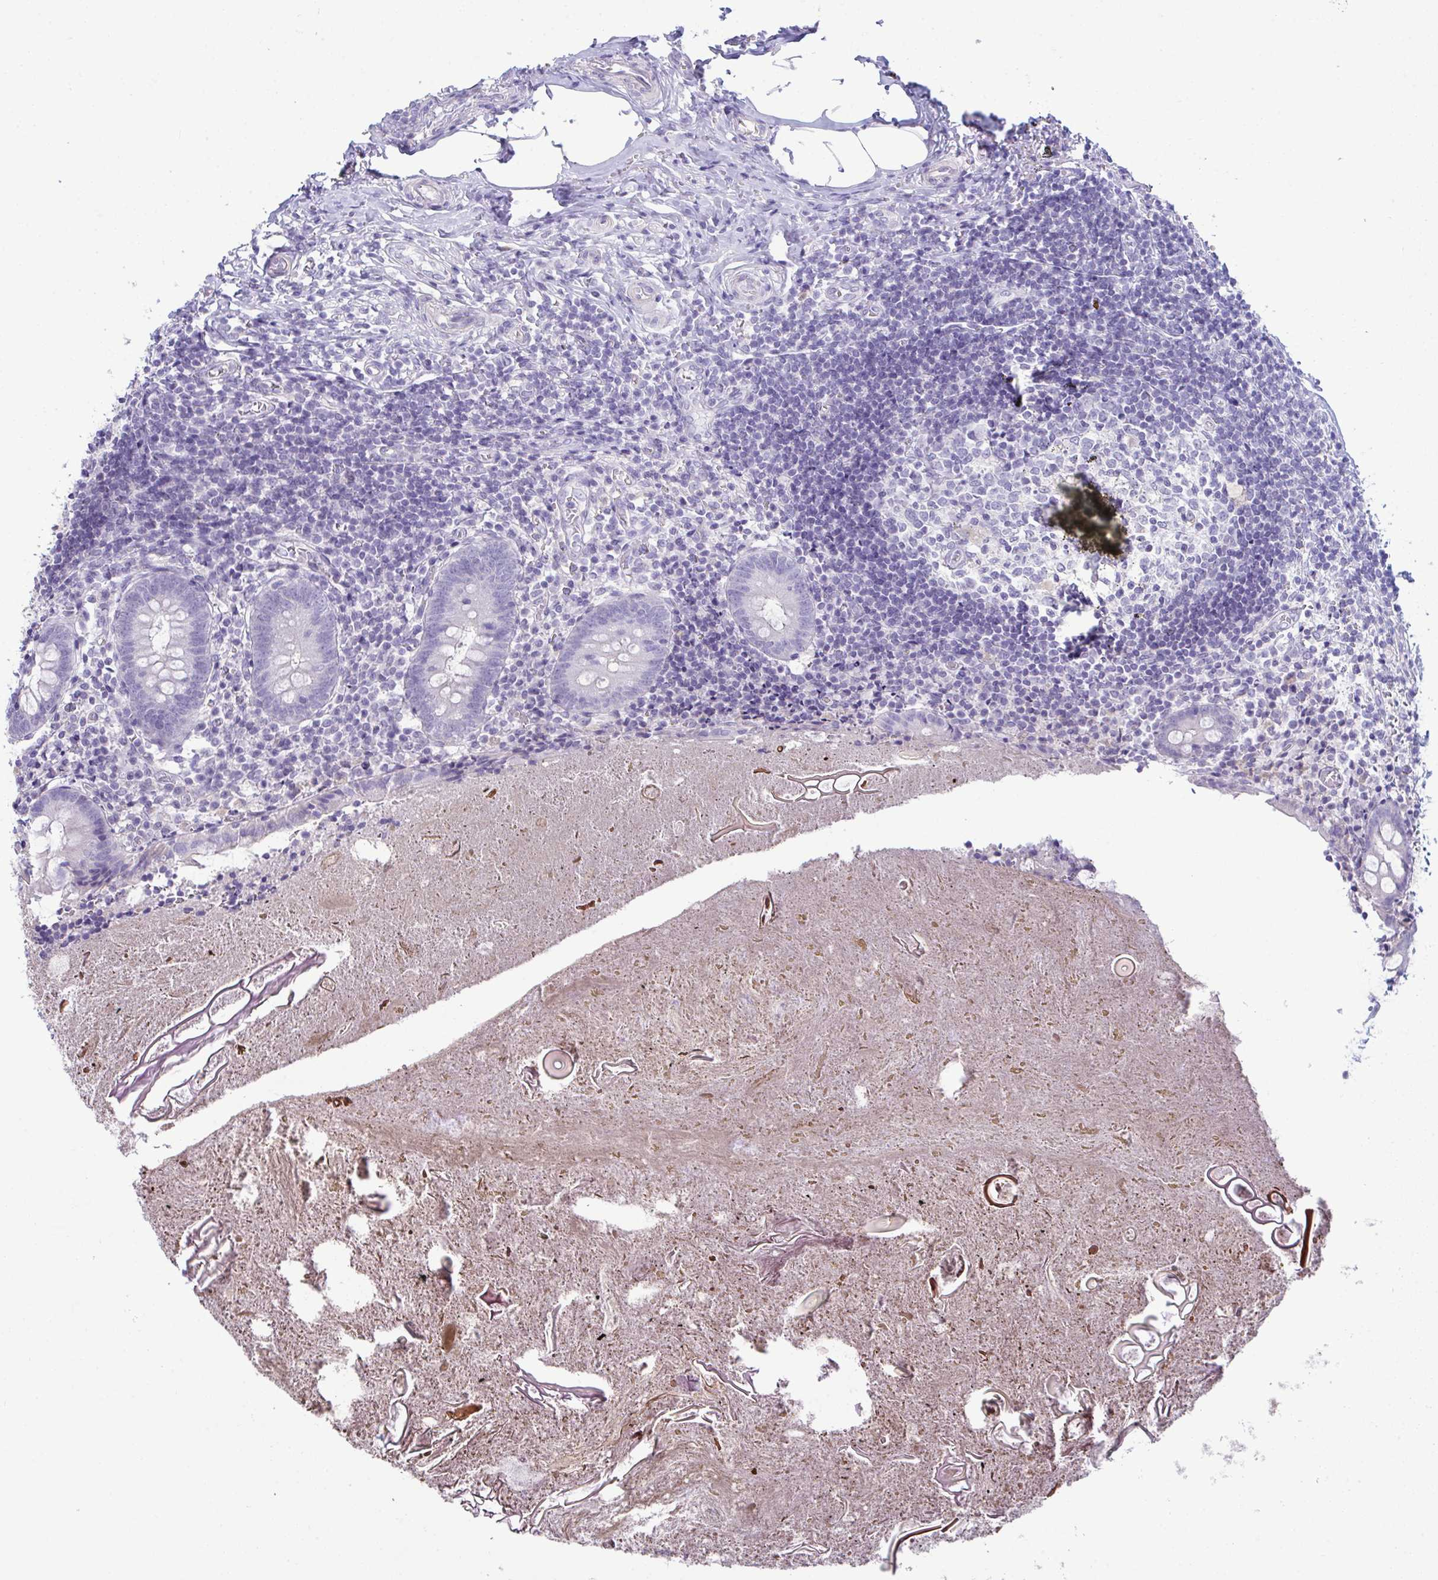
{"staining": {"intensity": "negative", "quantity": "none", "location": "none"}, "tissue": "appendix", "cell_type": "Glandular cells", "image_type": "normal", "snomed": [{"axis": "morphology", "description": "Normal tissue, NOS"}, {"axis": "topography", "description": "Appendix"}], "caption": "IHC image of unremarkable appendix: appendix stained with DAB (3,3'-diaminobenzidine) reveals no significant protein expression in glandular cells.", "gene": "ATP6V0D2", "patient": {"sex": "female", "age": 17}}